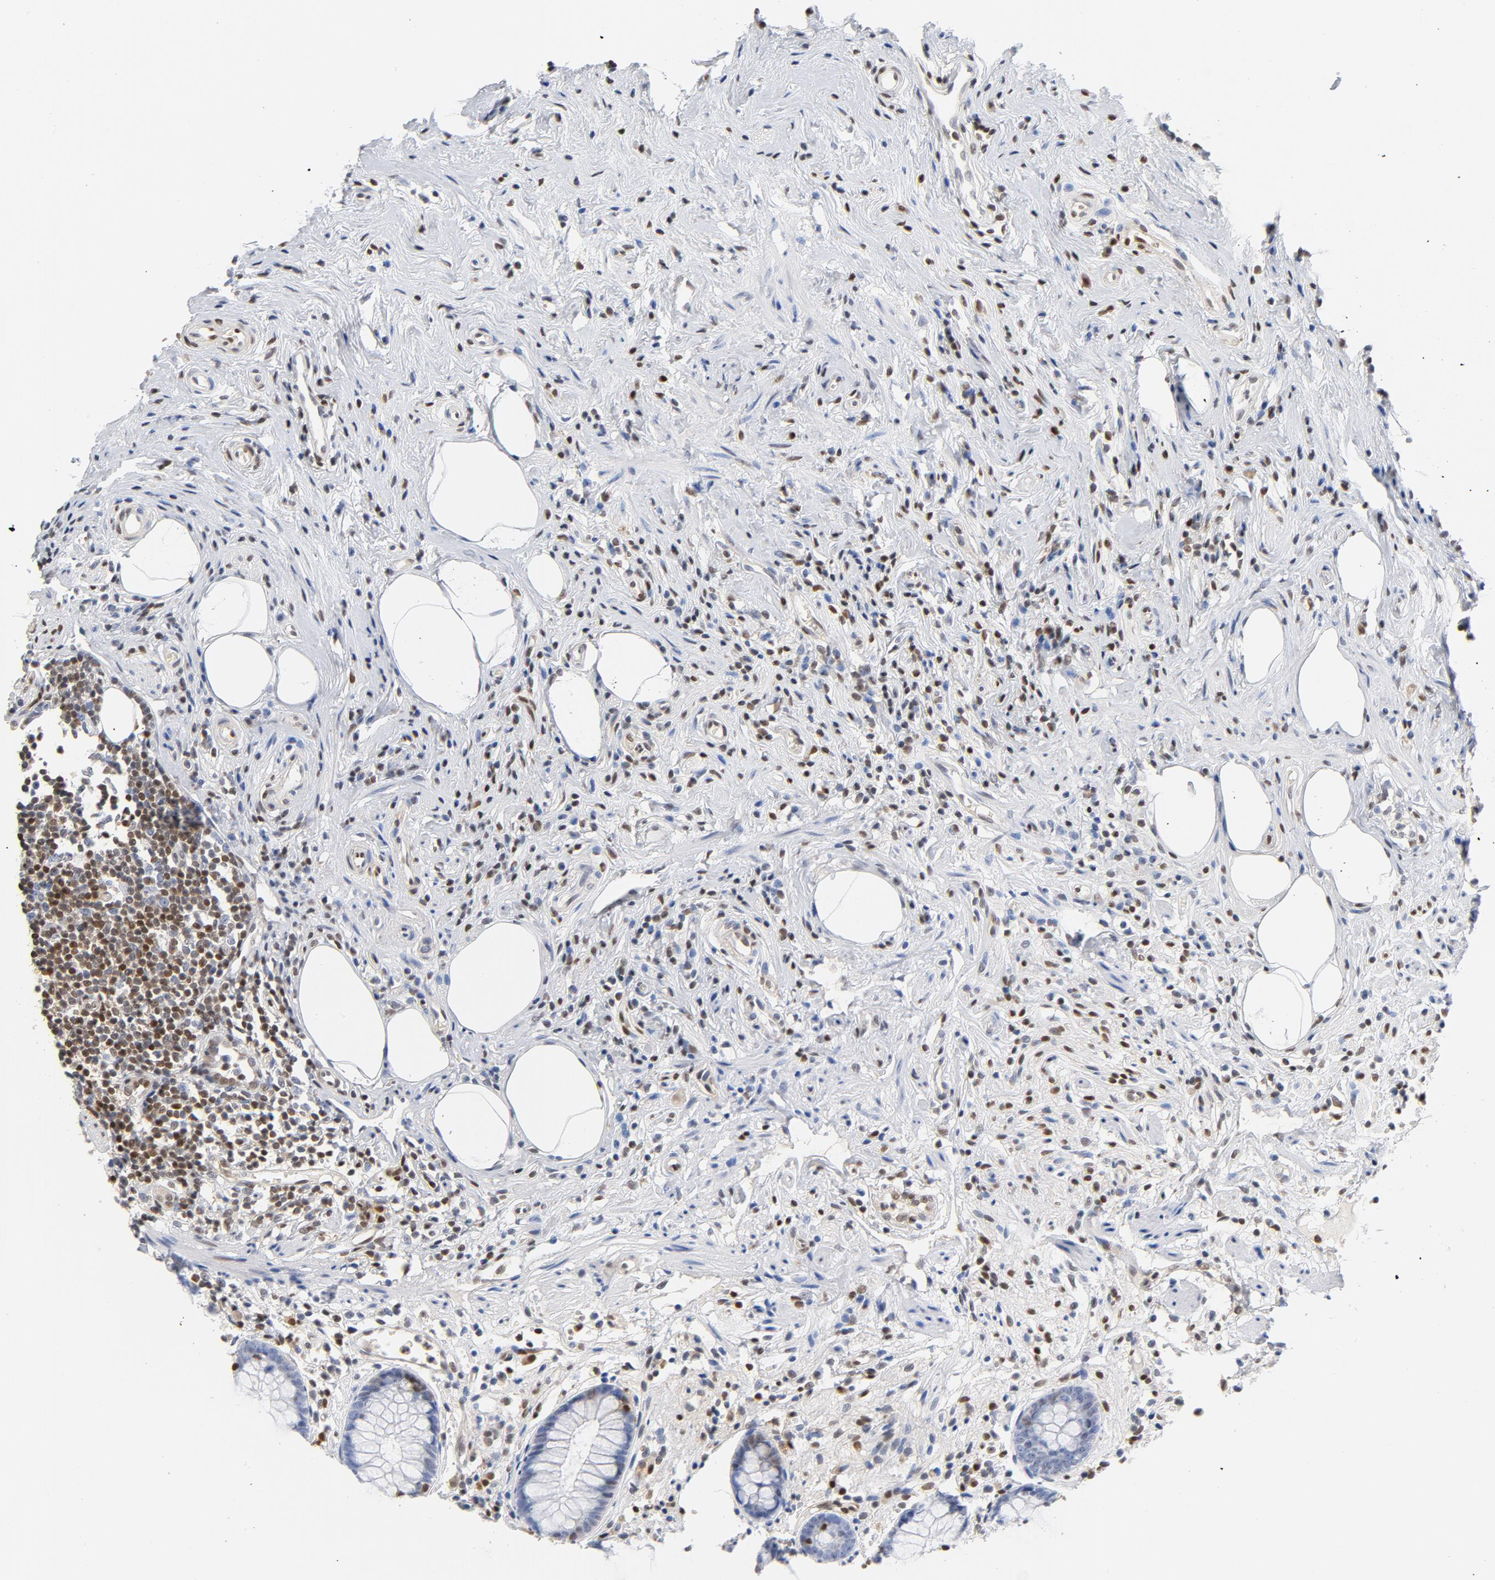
{"staining": {"intensity": "moderate", "quantity": "<25%", "location": "cytoplasmic/membranous,nuclear"}, "tissue": "appendix", "cell_type": "Glandular cells", "image_type": "normal", "snomed": [{"axis": "morphology", "description": "Normal tissue, NOS"}, {"axis": "topography", "description": "Appendix"}], "caption": "Immunohistochemical staining of normal human appendix displays low levels of moderate cytoplasmic/membranous,nuclear positivity in approximately <25% of glandular cells.", "gene": "CDKN1B", "patient": {"sex": "male", "age": 38}}